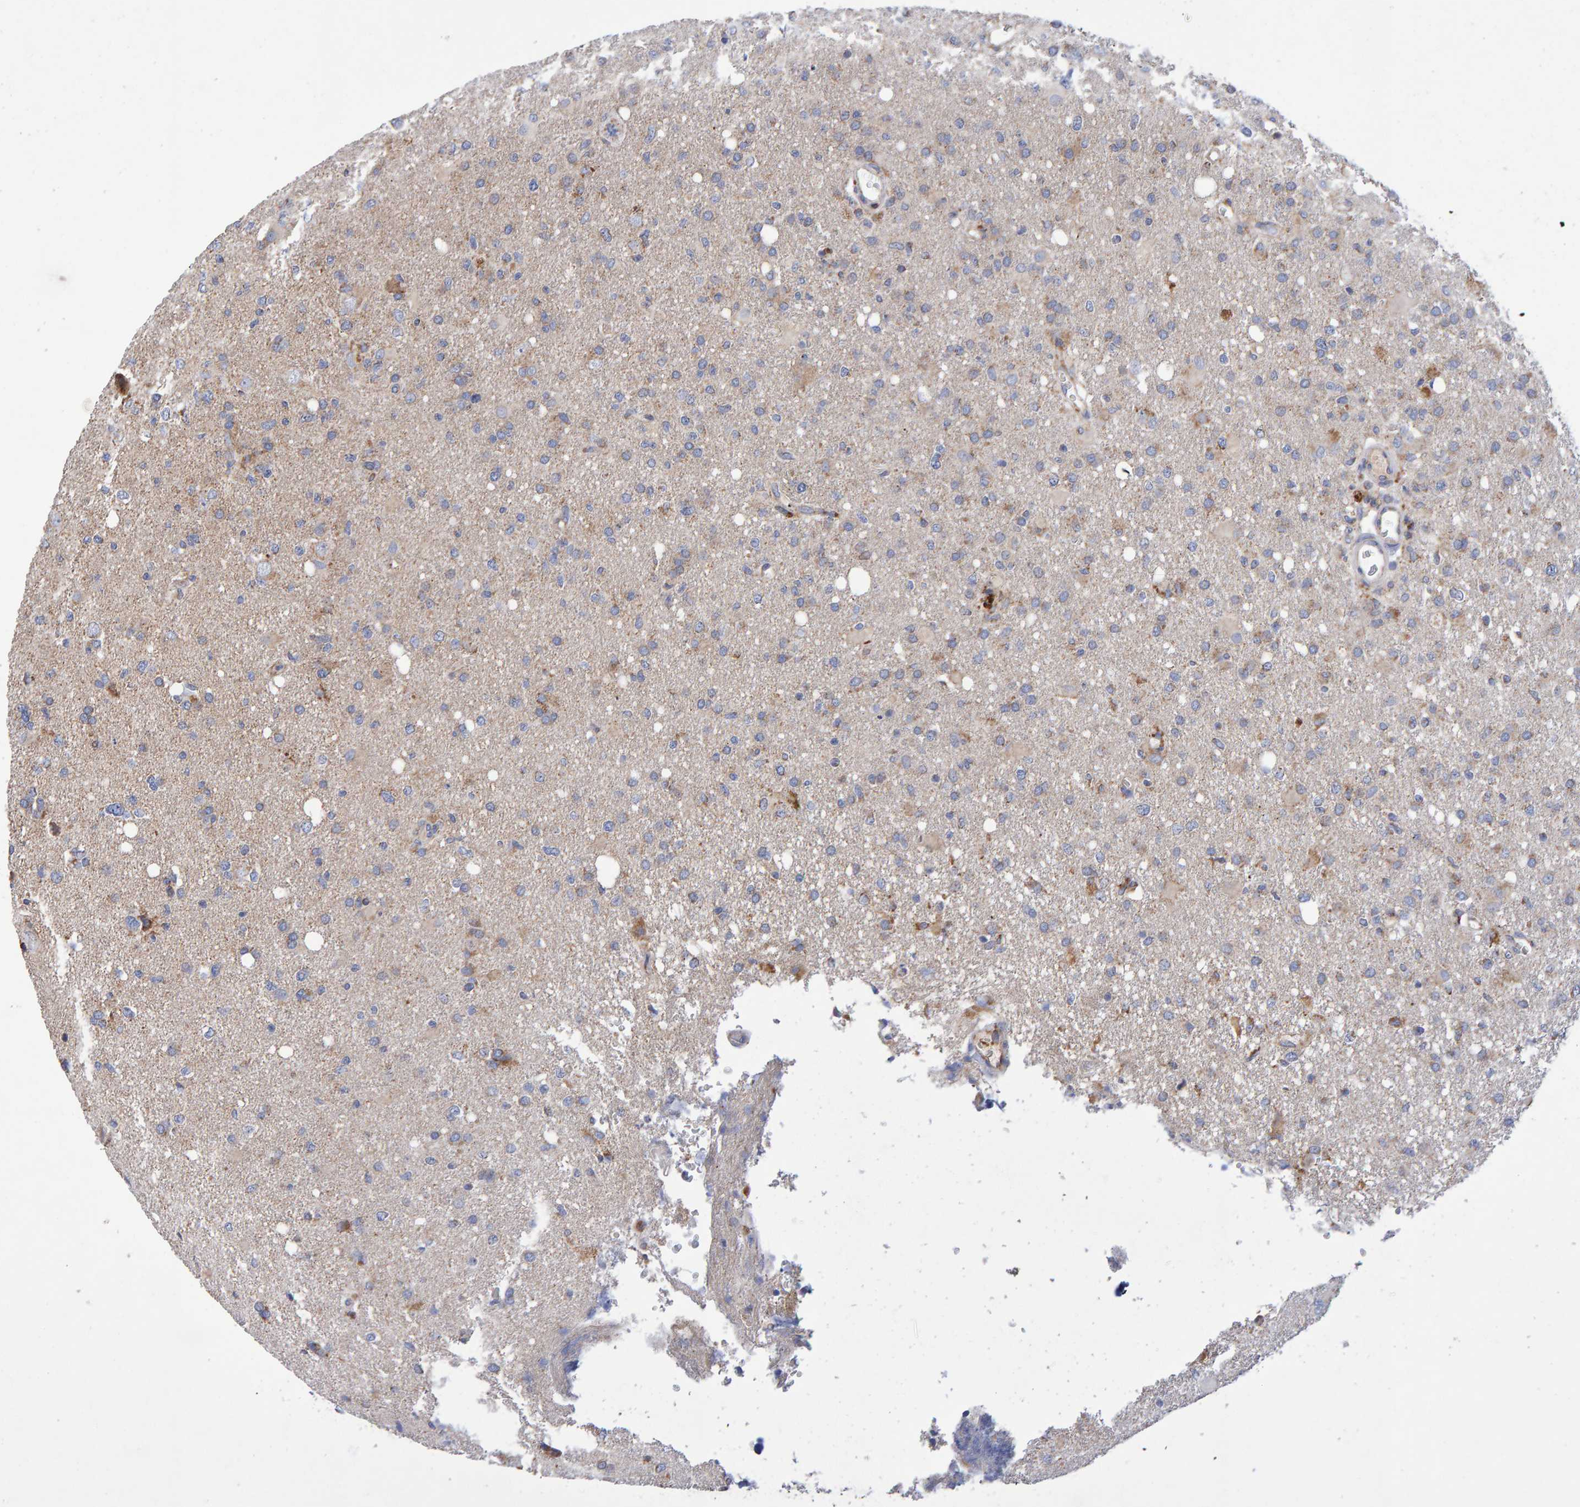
{"staining": {"intensity": "moderate", "quantity": "<25%", "location": "cytoplasmic/membranous"}, "tissue": "glioma", "cell_type": "Tumor cells", "image_type": "cancer", "snomed": [{"axis": "morphology", "description": "Glioma, malignant, High grade"}, {"axis": "topography", "description": "Brain"}], "caption": "DAB (3,3'-diaminobenzidine) immunohistochemical staining of malignant high-grade glioma exhibits moderate cytoplasmic/membranous protein staining in approximately <25% of tumor cells.", "gene": "EFR3A", "patient": {"sex": "female", "age": 57}}